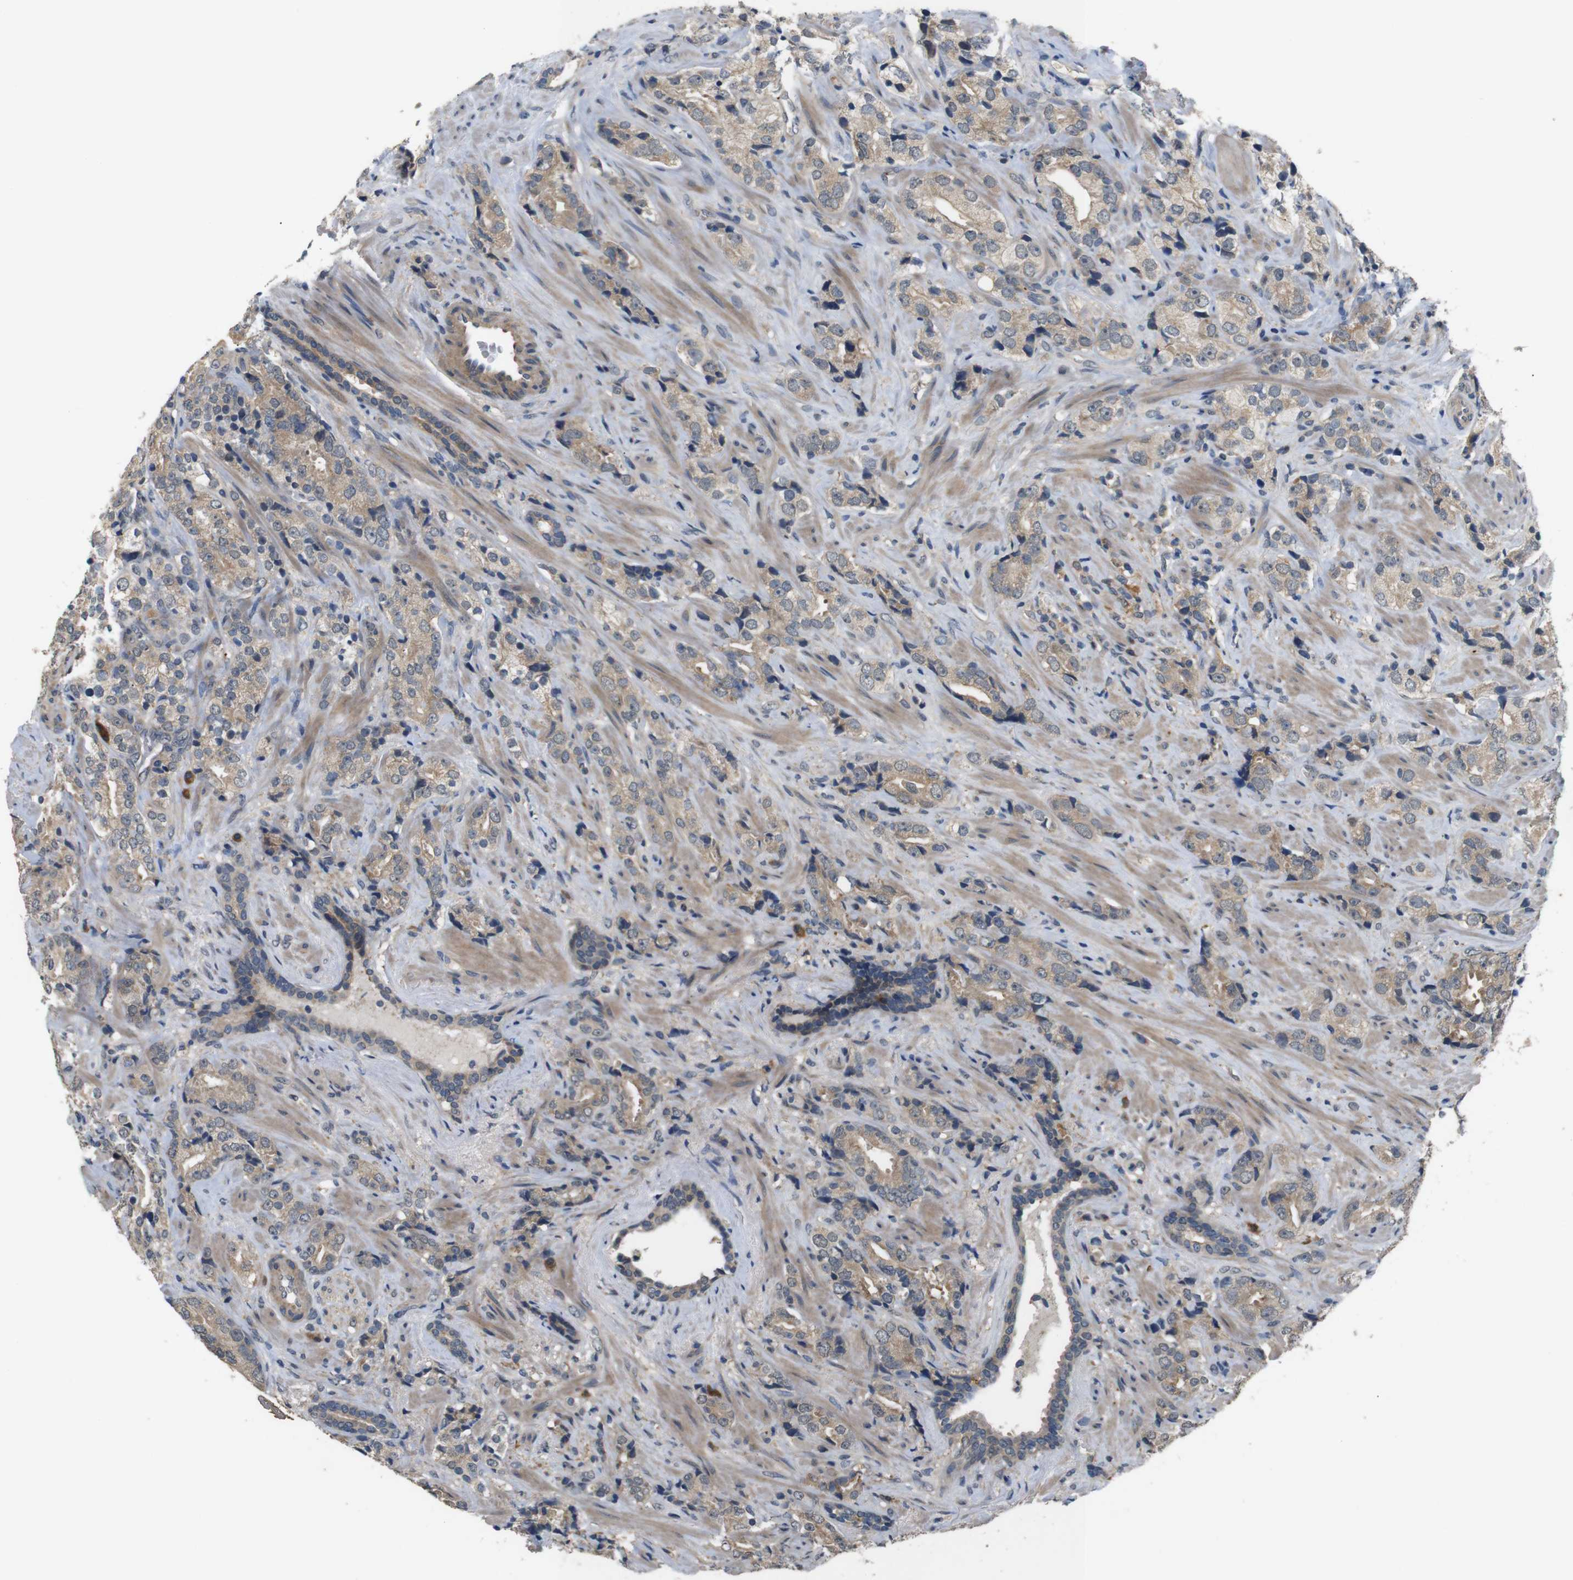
{"staining": {"intensity": "weak", "quantity": ">75%", "location": "cytoplasmic/membranous"}, "tissue": "prostate cancer", "cell_type": "Tumor cells", "image_type": "cancer", "snomed": [{"axis": "morphology", "description": "Adenocarcinoma, High grade"}, {"axis": "topography", "description": "Prostate"}], "caption": "Immunohistochemical staining of prostate high-grade adenocarcinoma exhibits weak cytoplasmic/membranous protein staining in approximately >75% of tumor cells.", "gene": "EPHB2", "patient": {"sex": "male", "age": 71}}